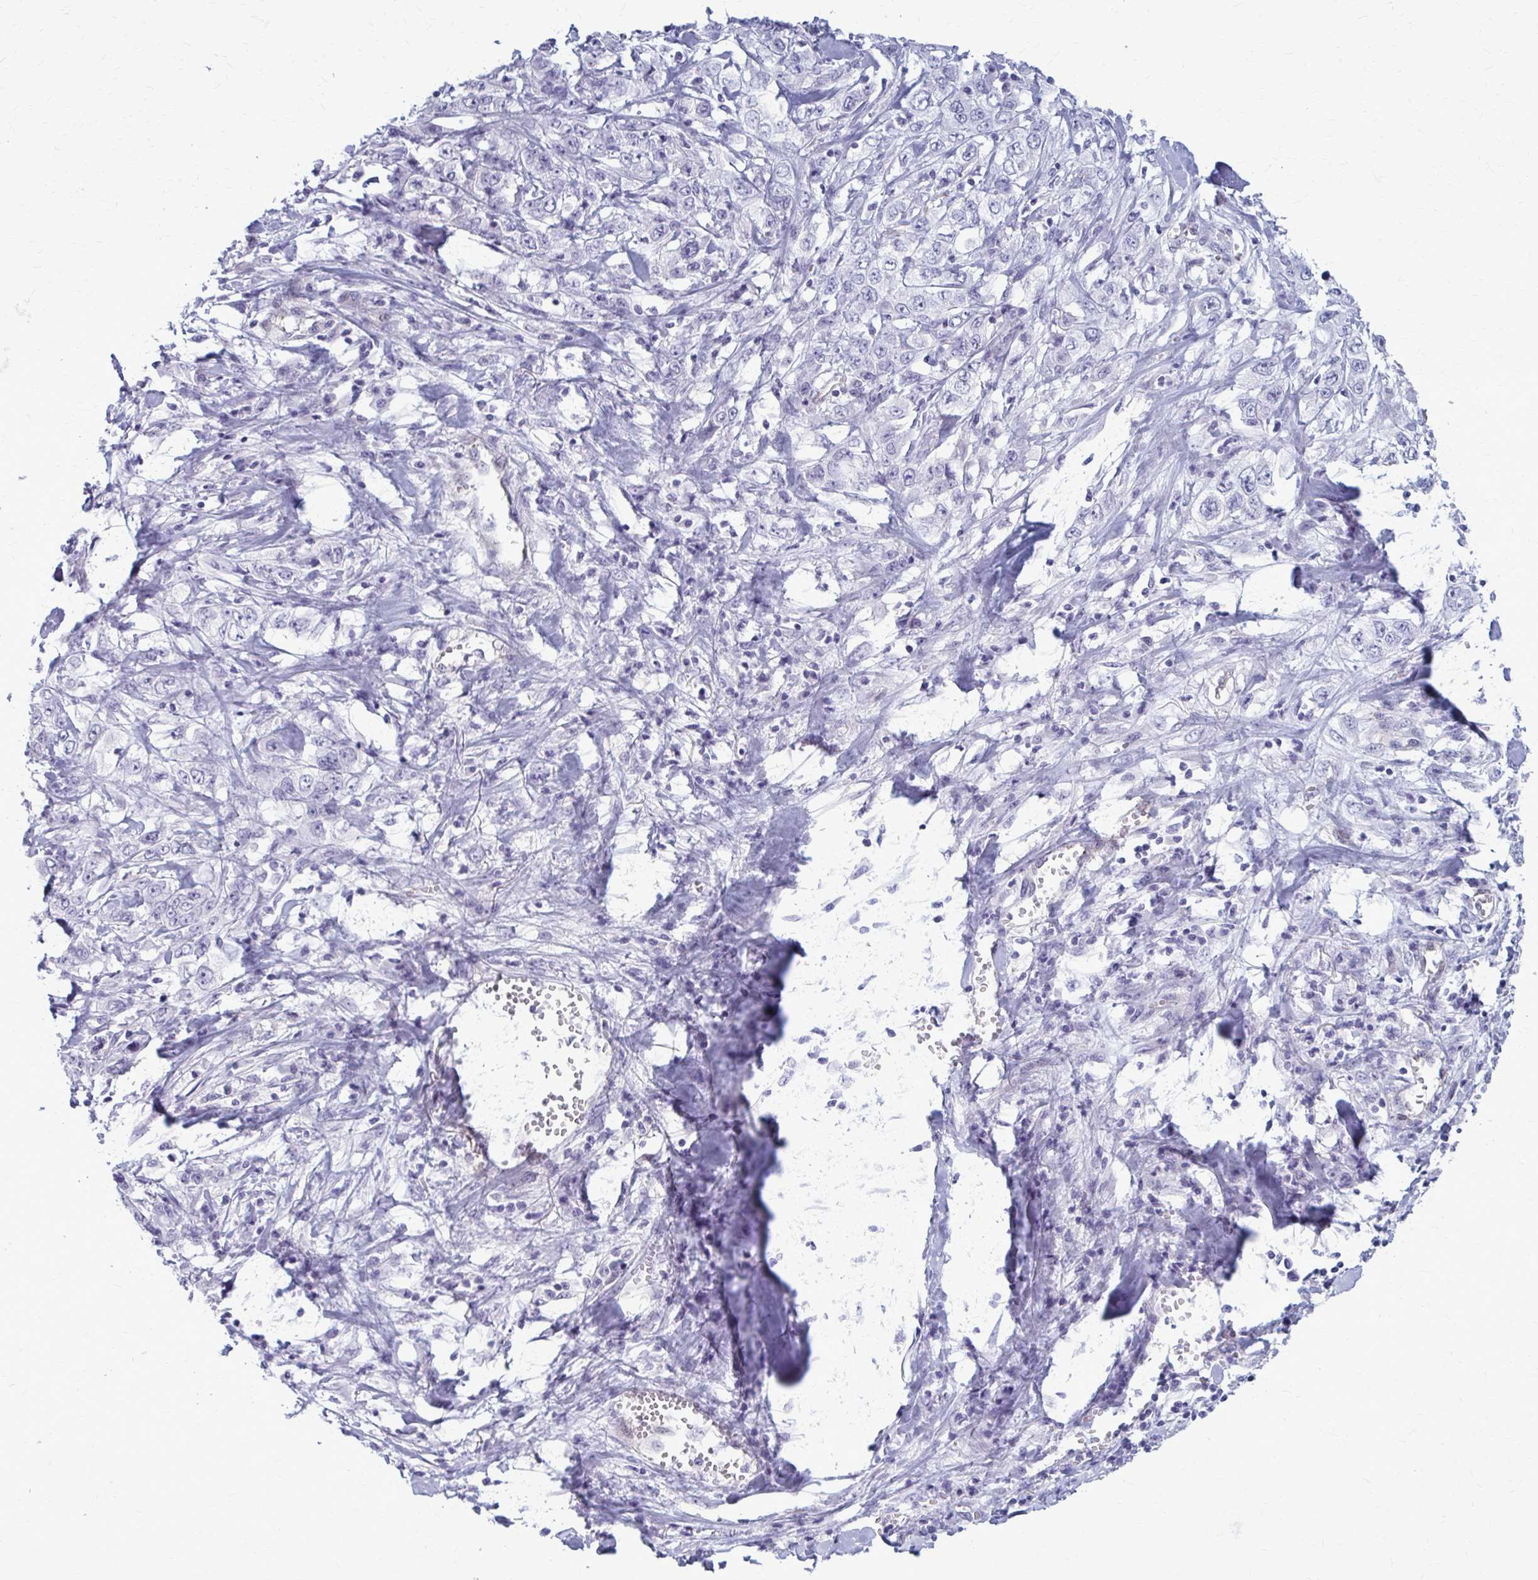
{"staining": {"intensity": "negative", "quantity": "none", "location": "none"}, "tissue": "stomach cancer", "cell_type": "Tumor cells", "image_type": "cancer", "snomed": [{"axis": "morphology", "description": "Adenocarcinoma, NOS"}, {"axis": "topography", "description": "Stomach, upper"}], "caption": "There is no significant expression in tumor cells of stomach adenocarcinoma.", "gene": "CASQ2", "patient": {"sex": "male", "age": 62}}